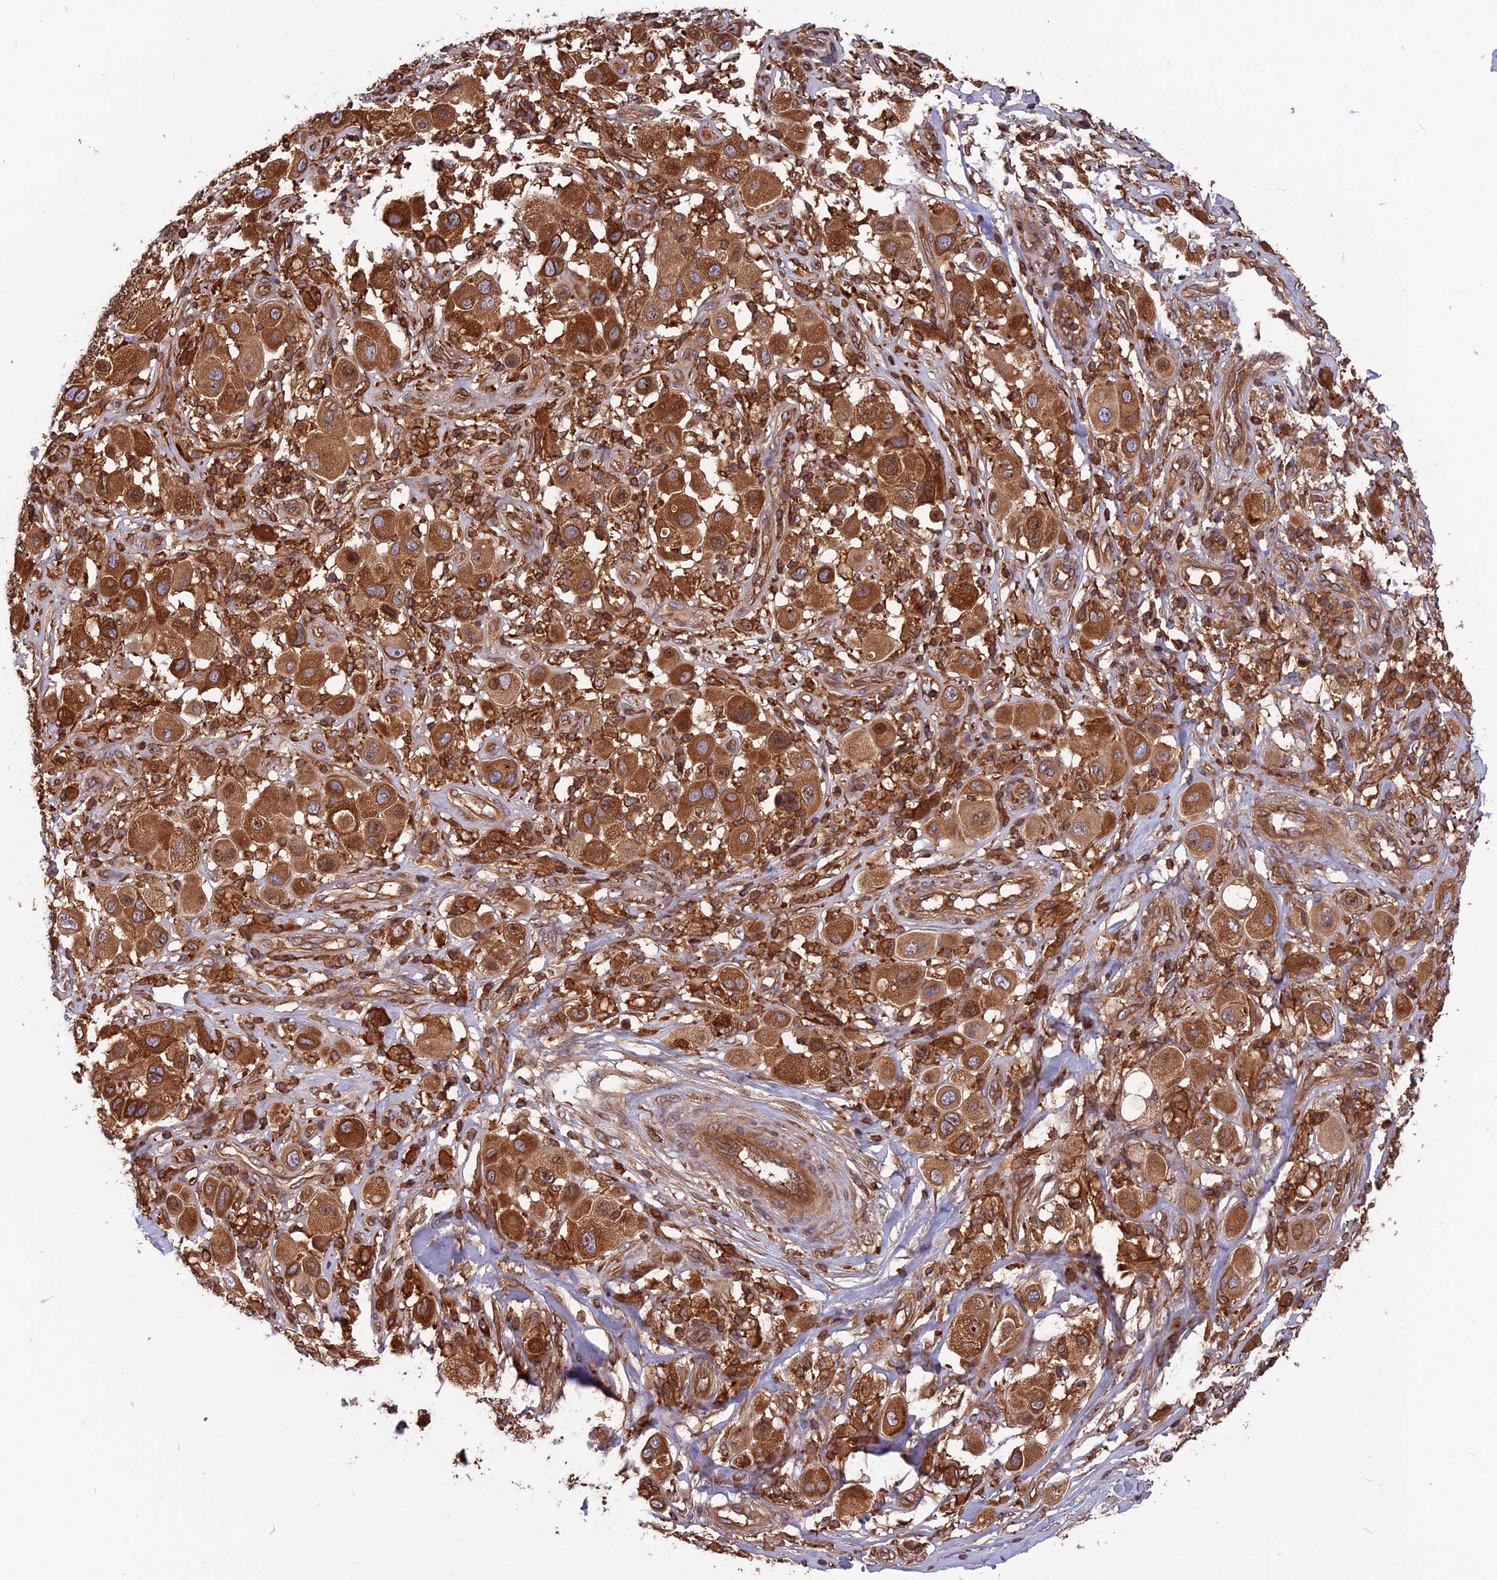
{"staining": {"intensity": "strong", "quantity": ">75%", "location": "cytoplasmic/membranous"}, "tissue": "melanoma", "cell_type": "Tumor cells", "image_type": "cancer", "snomed": [{"axis": "morphology", "description": "Malignant melanoma, Metastatic site"}, {"axis": "topography", "description": "Skin"}], "caption": "Melanoma stained with immunohistochemistry demonstrates strong cytoplasmic/membranous positivity in about >75% of tumor cells.", "gene": "WDR1", "patient": {"sex": "male", "age": 41}}